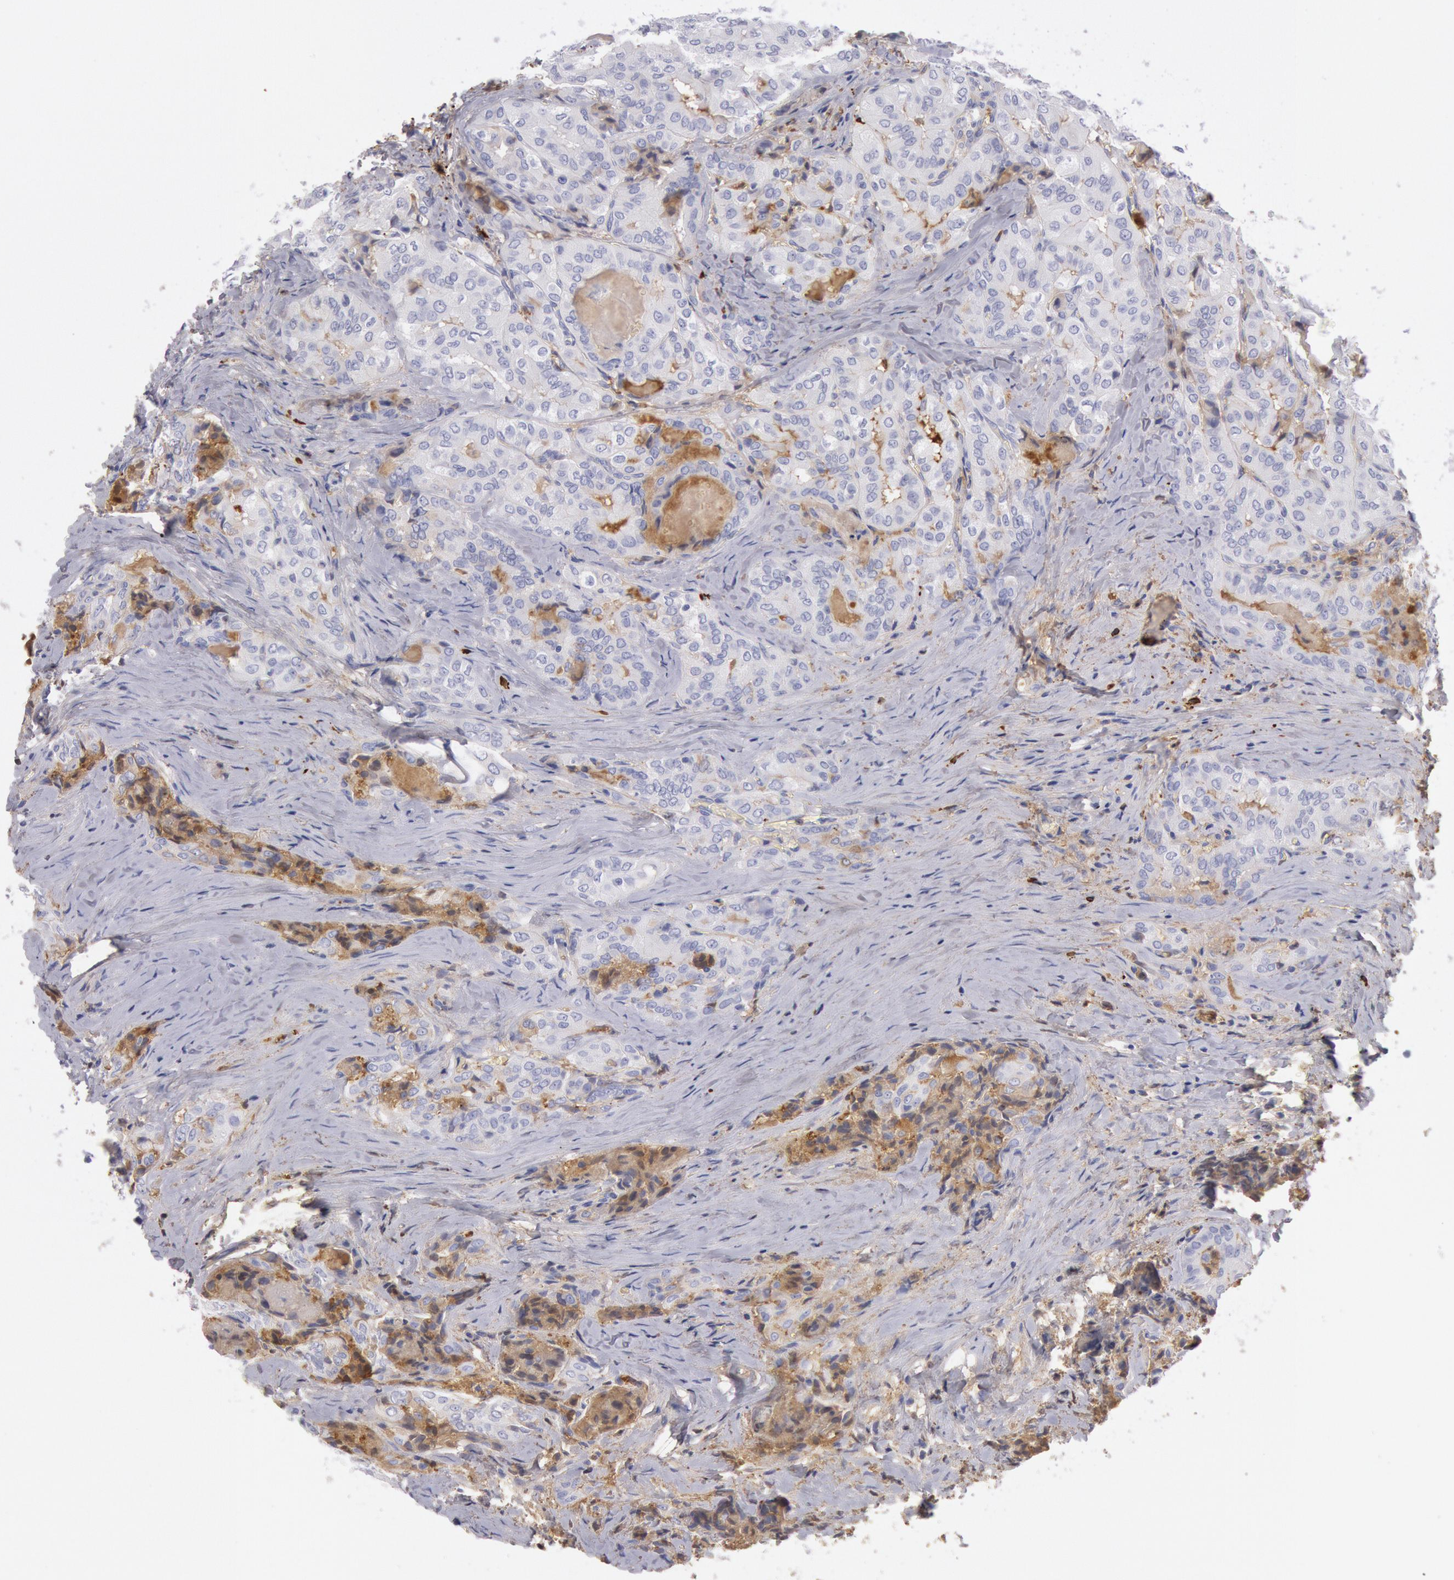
{"staining": {"intensity": "negative", "quantity": "none", "location": "none"}, "tissue": "thyroid cancer", "cell_type": "Tumor cells", "image_type": "cancer", "snomed": [{"axis": "morphology", "description": "Papillary adenocarcinoma, NOS"}, {"axis": "topography", "description": "Thyroid gland"}], "caption": "This is an immunohistochemistry (IHC) micrograph of human thyroid cancer. There is no staining in tumor cells.", "gene": "IGHA1", "patient": {"sex": "female", "age": 71}}